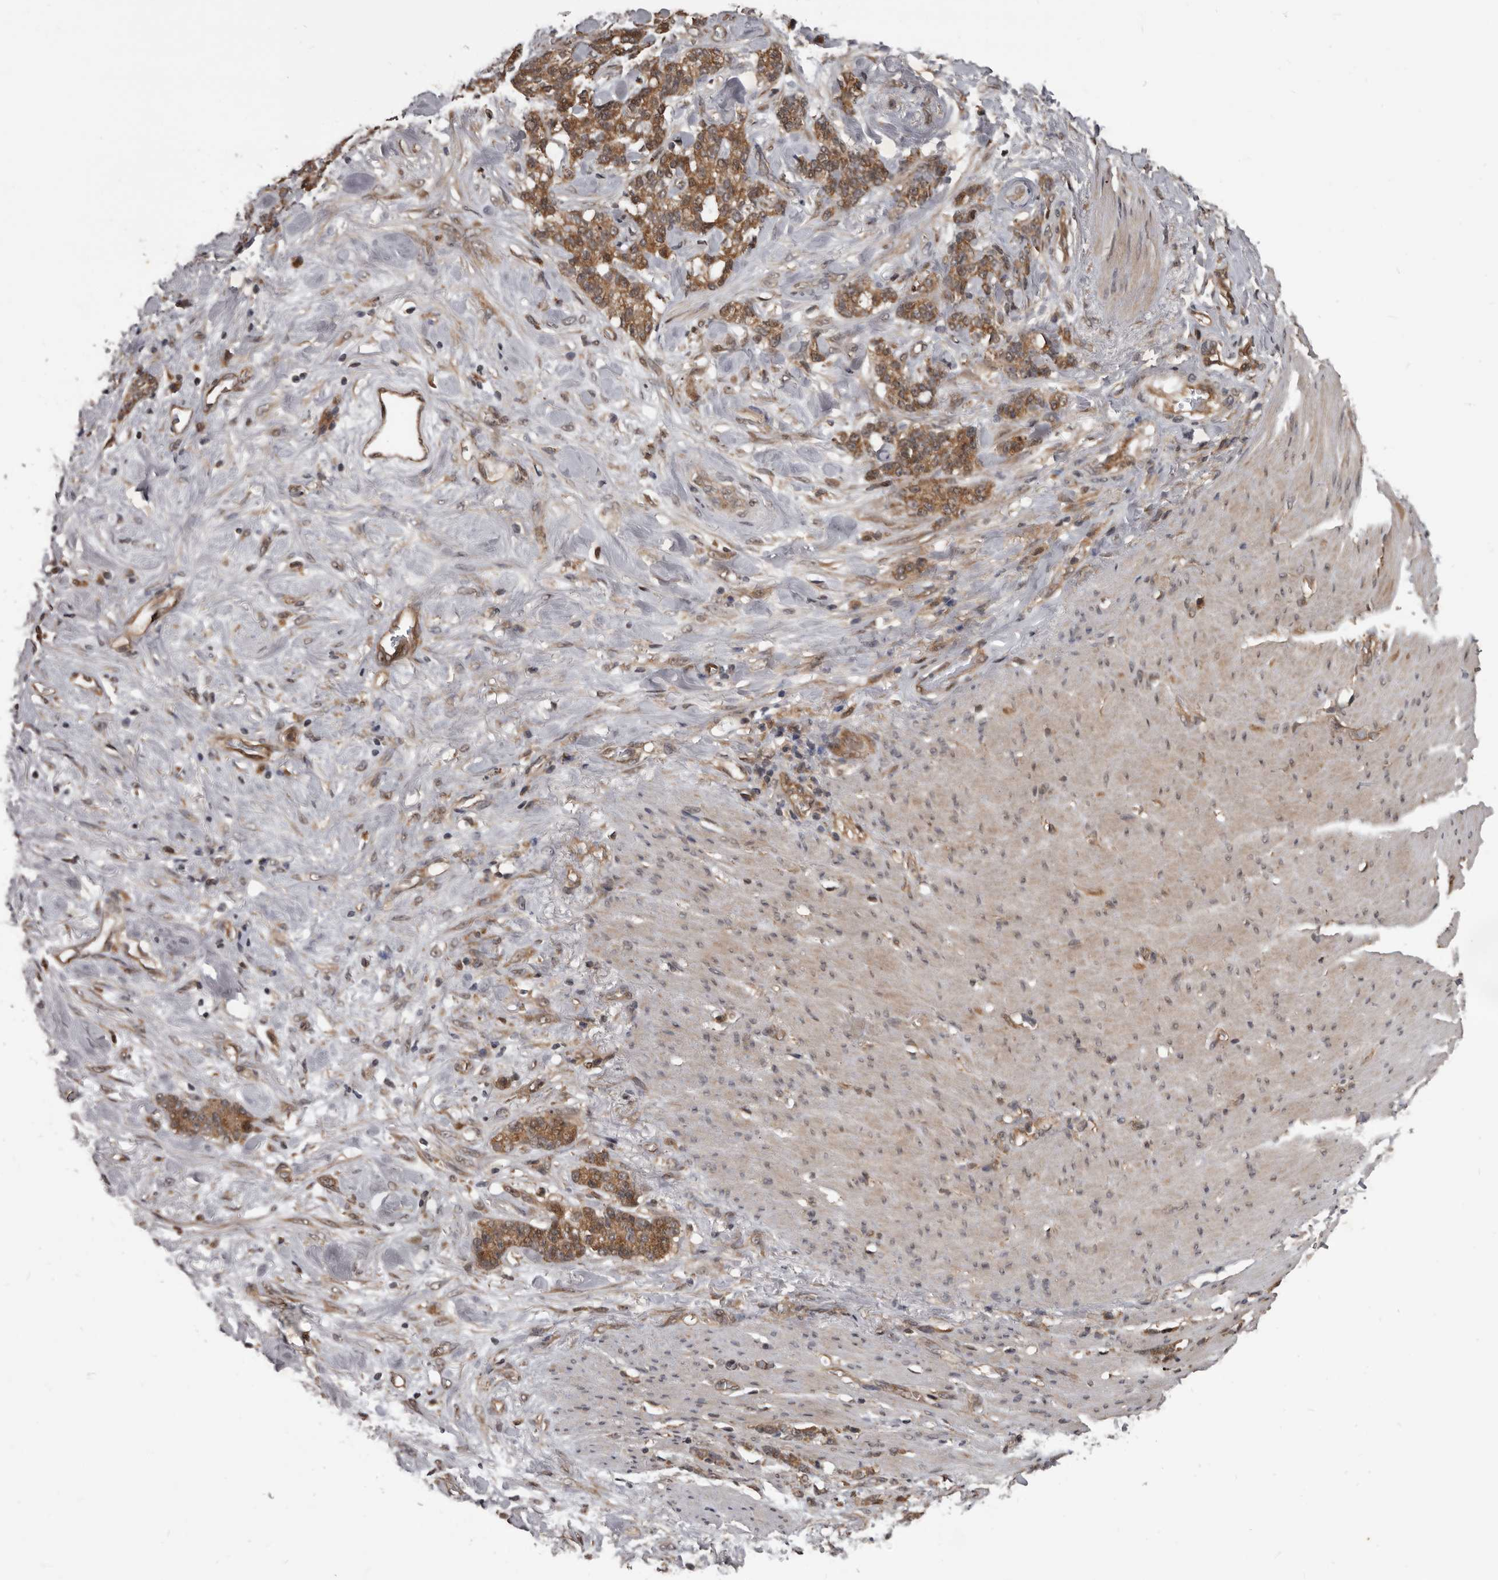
{"staining": {"intensity": "moderate", "quantity": ">75%", "location": "cytoplasmic/membranous"}, "tissue": "stomach cancer", "cell_type": "Tumor cells", "image_type": "cancer", "snomed": [{"axis": "morphology", "description": "Adenocarcinoma, NOS"}, {"axis": "topography", "description": "Stomach, lower"}], "caption": "Human stomach cancer (adenocarcinoma) stained with a protein marker displays moderate staining in tumor cells.", "gene": "AHR", "patient": {"sex": "male", "age": 88}}